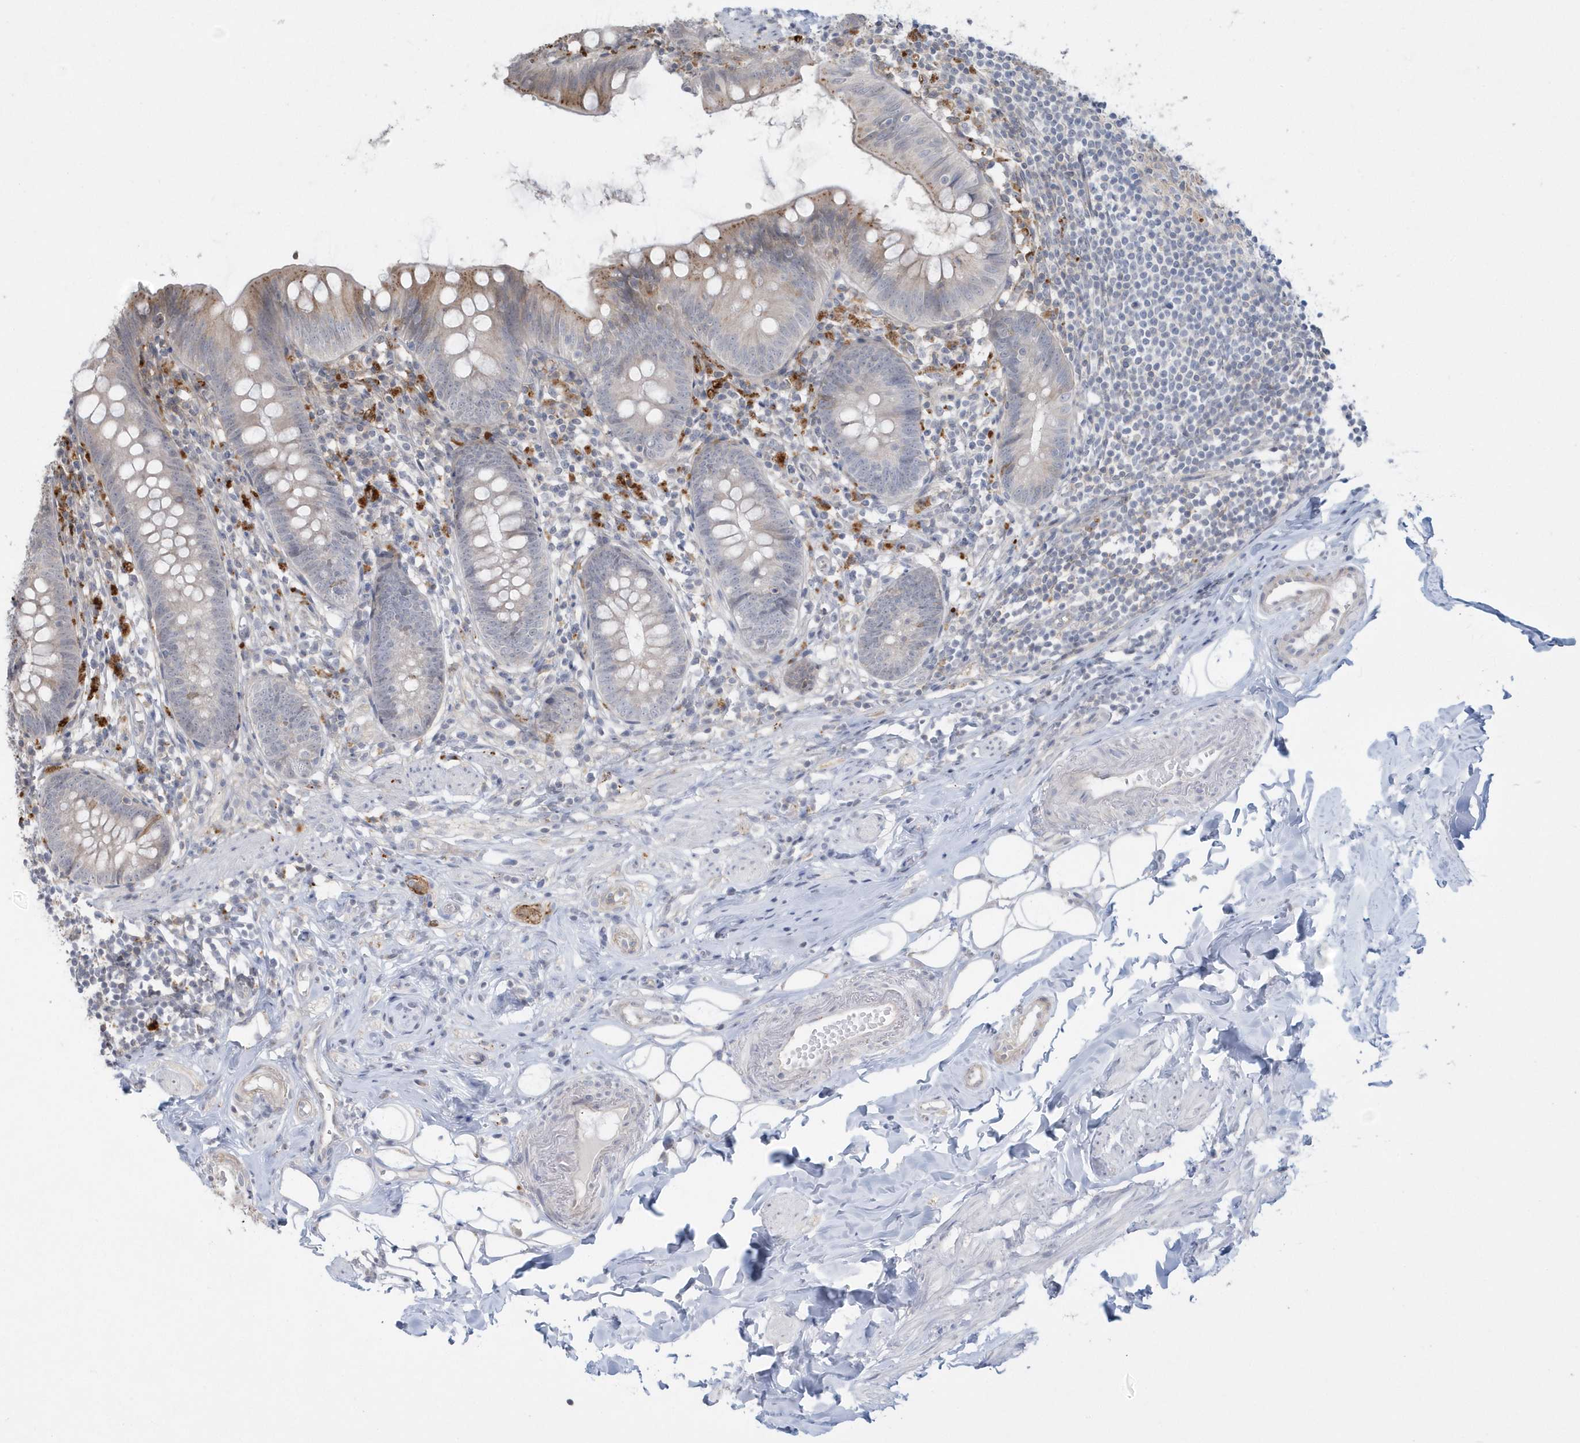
{"staining": {"intensity": "moderate", "quantity": "<25%", "location": "cytoplasmic/membranous"}, "tissue": "appendix", "cell_type": "Glandular cells", "image_type": "normal", "snomed": [{"axis": "morphology", "description": "Normal tissue, NOS"}, {"axis": "topography", "description": "Appendix"}], "caption": "Immunohistochemistry (IHC) (DAB (3,3'-diaminobenzidine)) staining of benign human appendix exhibits moderate cytoplasmic/membranous protein positivity in approximately <25% of glandular cells.", "gene": "CRIP3", "patient": {"sex": "female", "age": 62}}